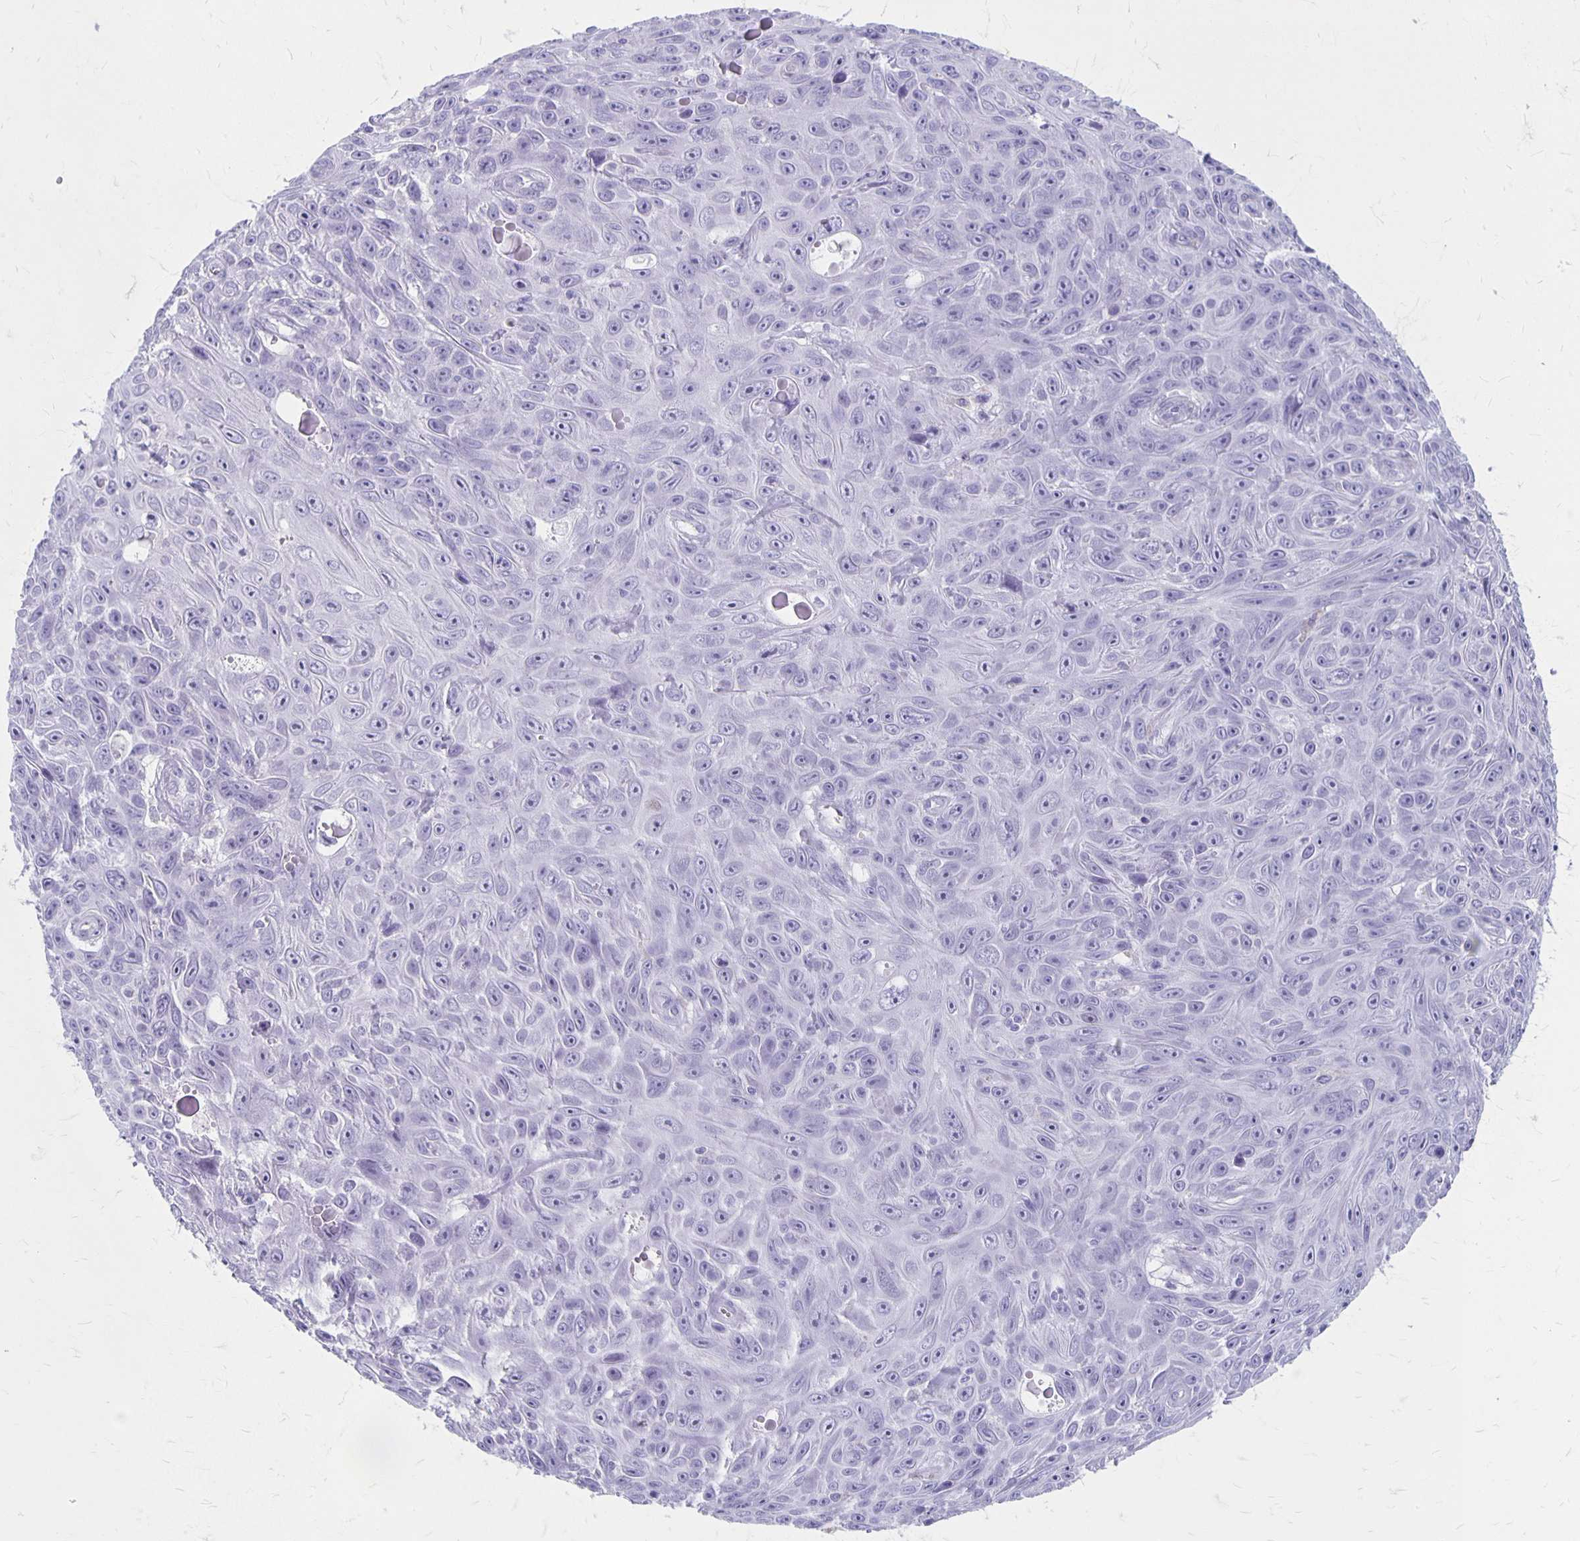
{"staining": {"intensity": "negative", "quantity": "none", "location": "none"}, "tissue": "skin cancer", "cell_type": "Tumor cells", "image_type": "cancer", "snomed": [{"axis": "morphology", "description": "Squamous cell carcinoma, NOS"}, {"axis": "topography", "description": "Skin"}], "caption": "Histopathology image shows no protein staining in tumor cells of squamous cell carcinoma (skin) tissue. (Brightfield microscopy of DAB (3,3'-diaminobenzidine) IHC at high magnification).", "gene": "MAGEC2", "patient": {"sex": "male", "age": 82}}